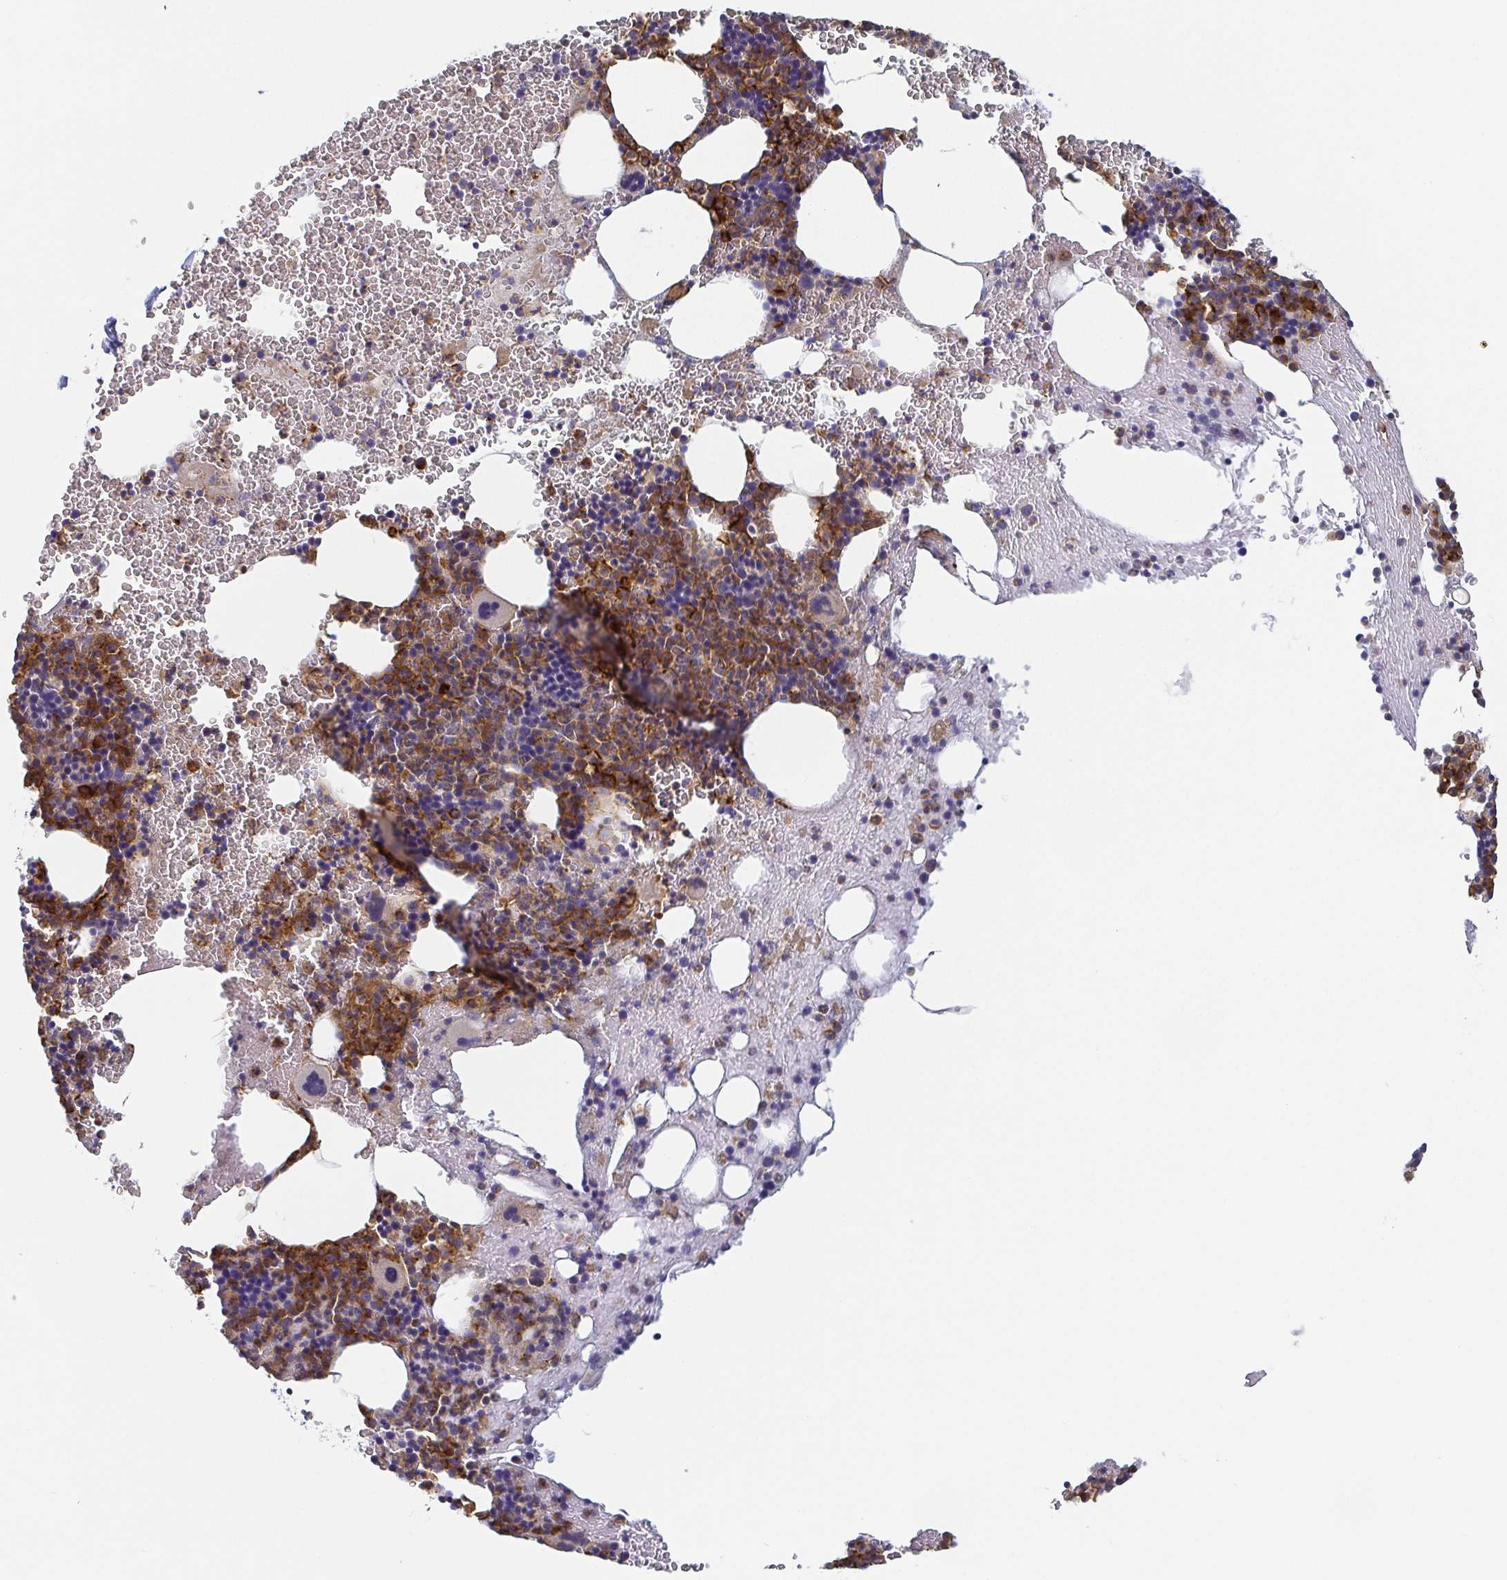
{"staining": {"intensity": "moderate", "quantity": "25%-75%", "location": "cytoplasmic/membranous"}, "tissue": "bone marrow", "cell_type": "Hematopoietic cells", "image_type": "normal", "snomed": [{"axis": "morphology", "description": "Normal tissue, NOS"}, {"axis": "topography", "description": "Bone marrow"}], "caption": "Hematopoietic cells reveal moderate cytoplasmic/membranous positivity in approximately 25%-75% of cells in normal bone marrow.", "gene": "TUFT1", "patient": {"sex": "male", "age": 47}}